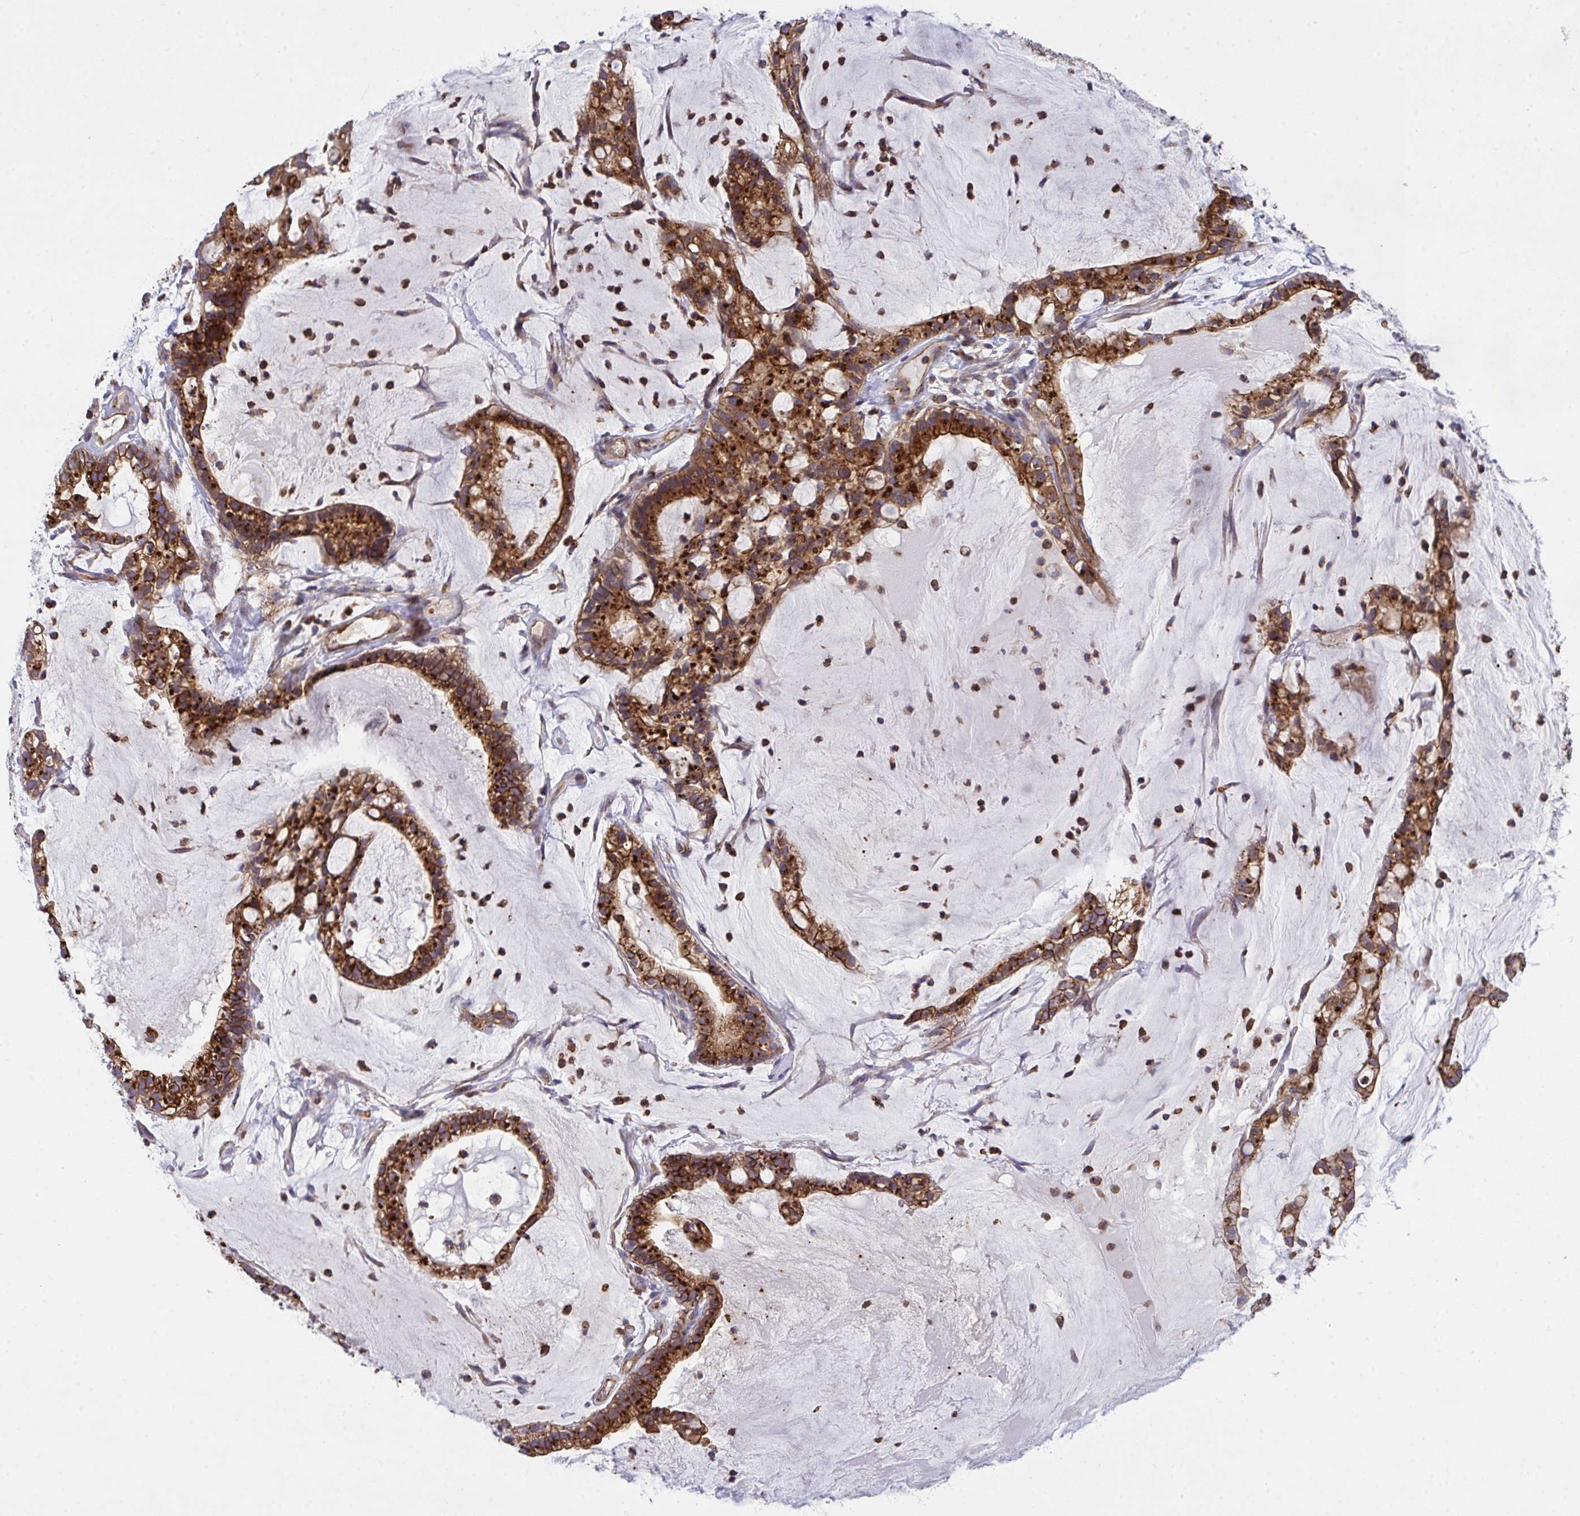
{"staining": {"intensity": "strong", "quantity": ">75%", "location": "cytoplasmic/membranous"}, "tissue": "cervical cancer", "cell_type": "Tumor cells", "image_type": "cancer", "snomed": [{"axis": "morphology", "description": "Adenocarcinoma, NOS"}, {"axis": "topography", "description": "Cervix"}], "caption": "A brown stain shows strong cytoplasmic/membranous positivity of a protein in human adenocarcinoma (cervical) tumor cells.", "gene": "C4orf36", "patient": {"sex": "female", "age": 41}}